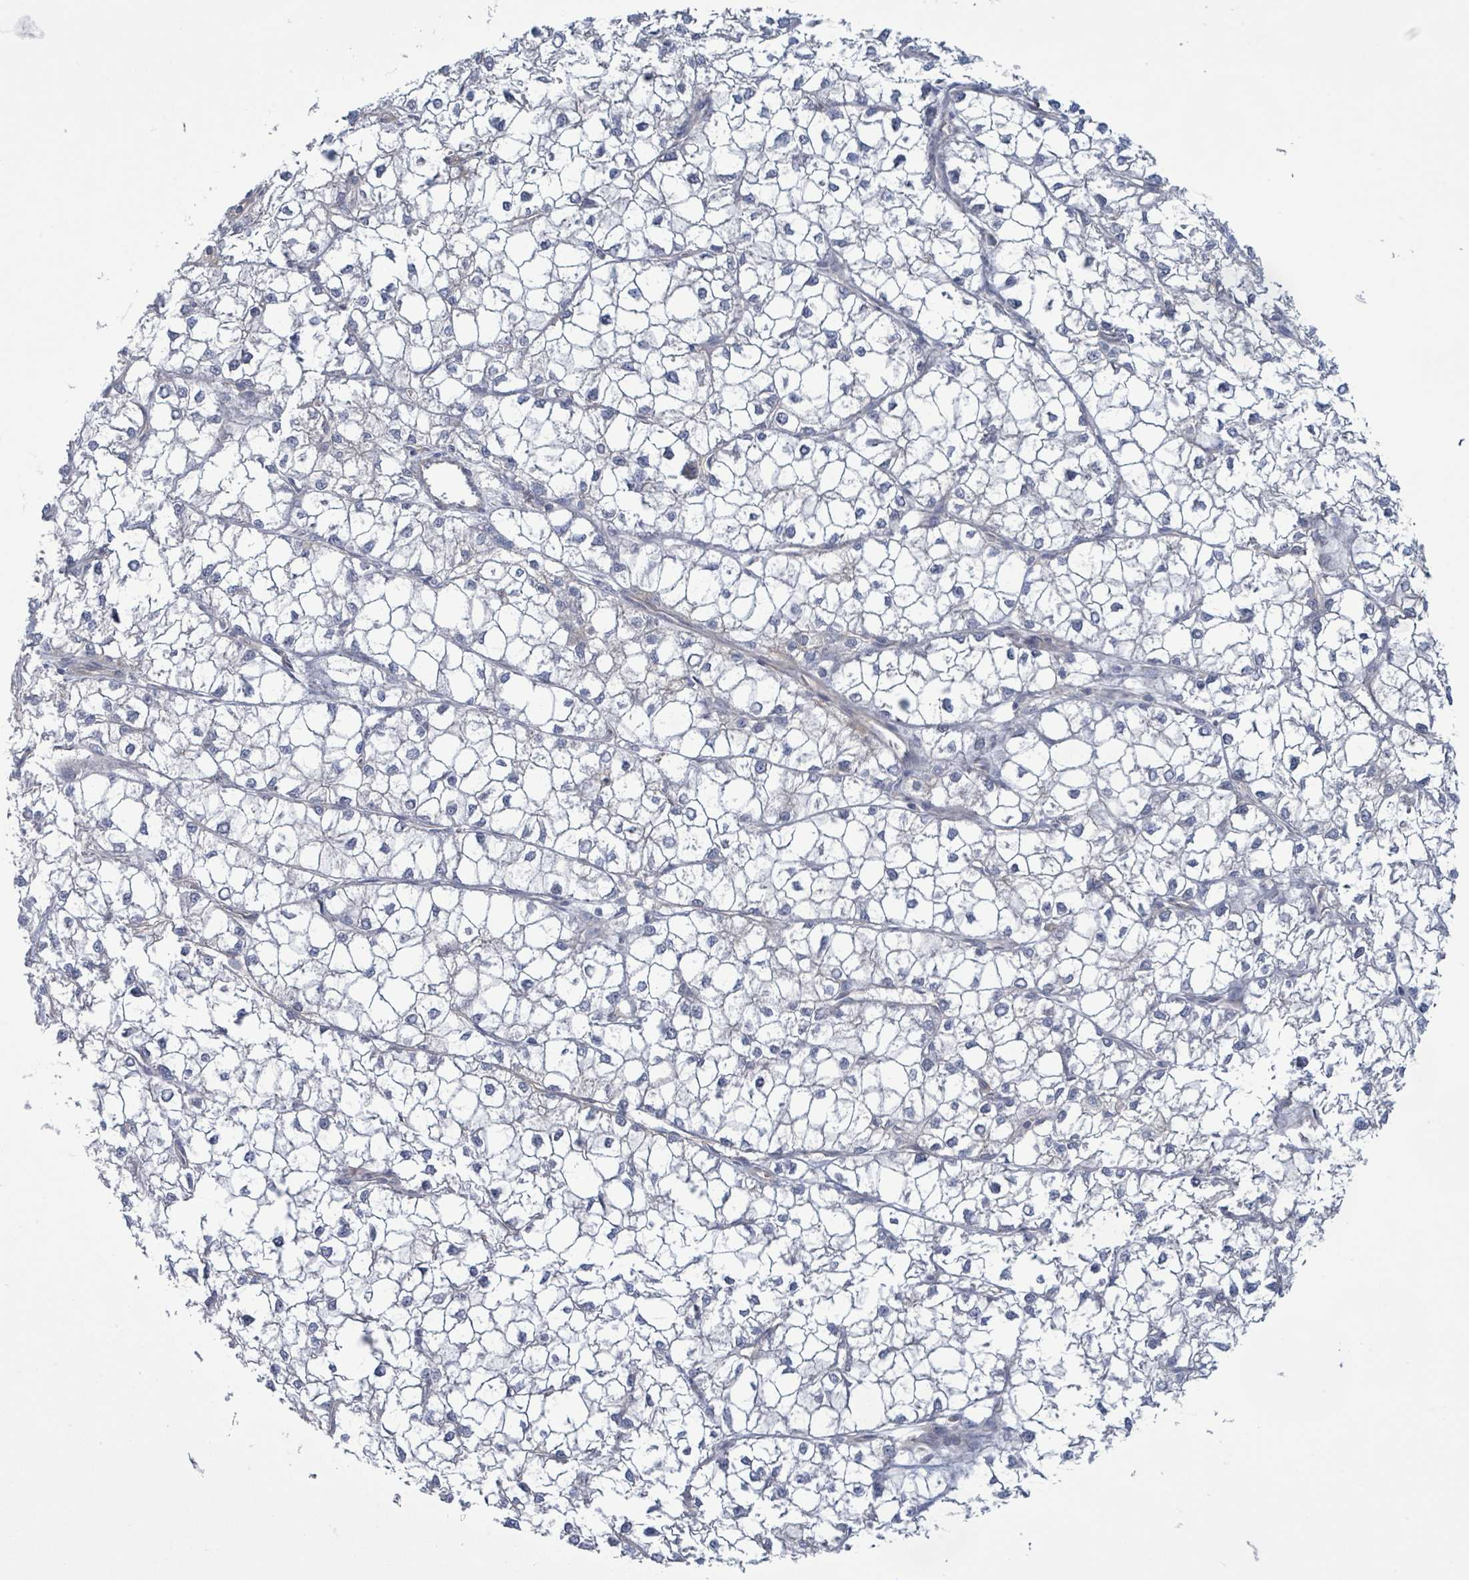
{"staining": {"intensity": "negative", "quantity": "none", "location": "none"}, "tissue": "liver cancer", "cell_type": "Tumor cells", "image_type": "cancer", "snomed": [{"axis": "morphology", "description": "Carcinoma, Hepatocellular, NOS"}, {"axis": "topography", "description": "Liver"}], "caption": "This is an IHC micrograph of human liver cancer. There is no expression in tumor cells.", "gene": "COL13A1", "patient": {"sex": "female", "age": 43}}